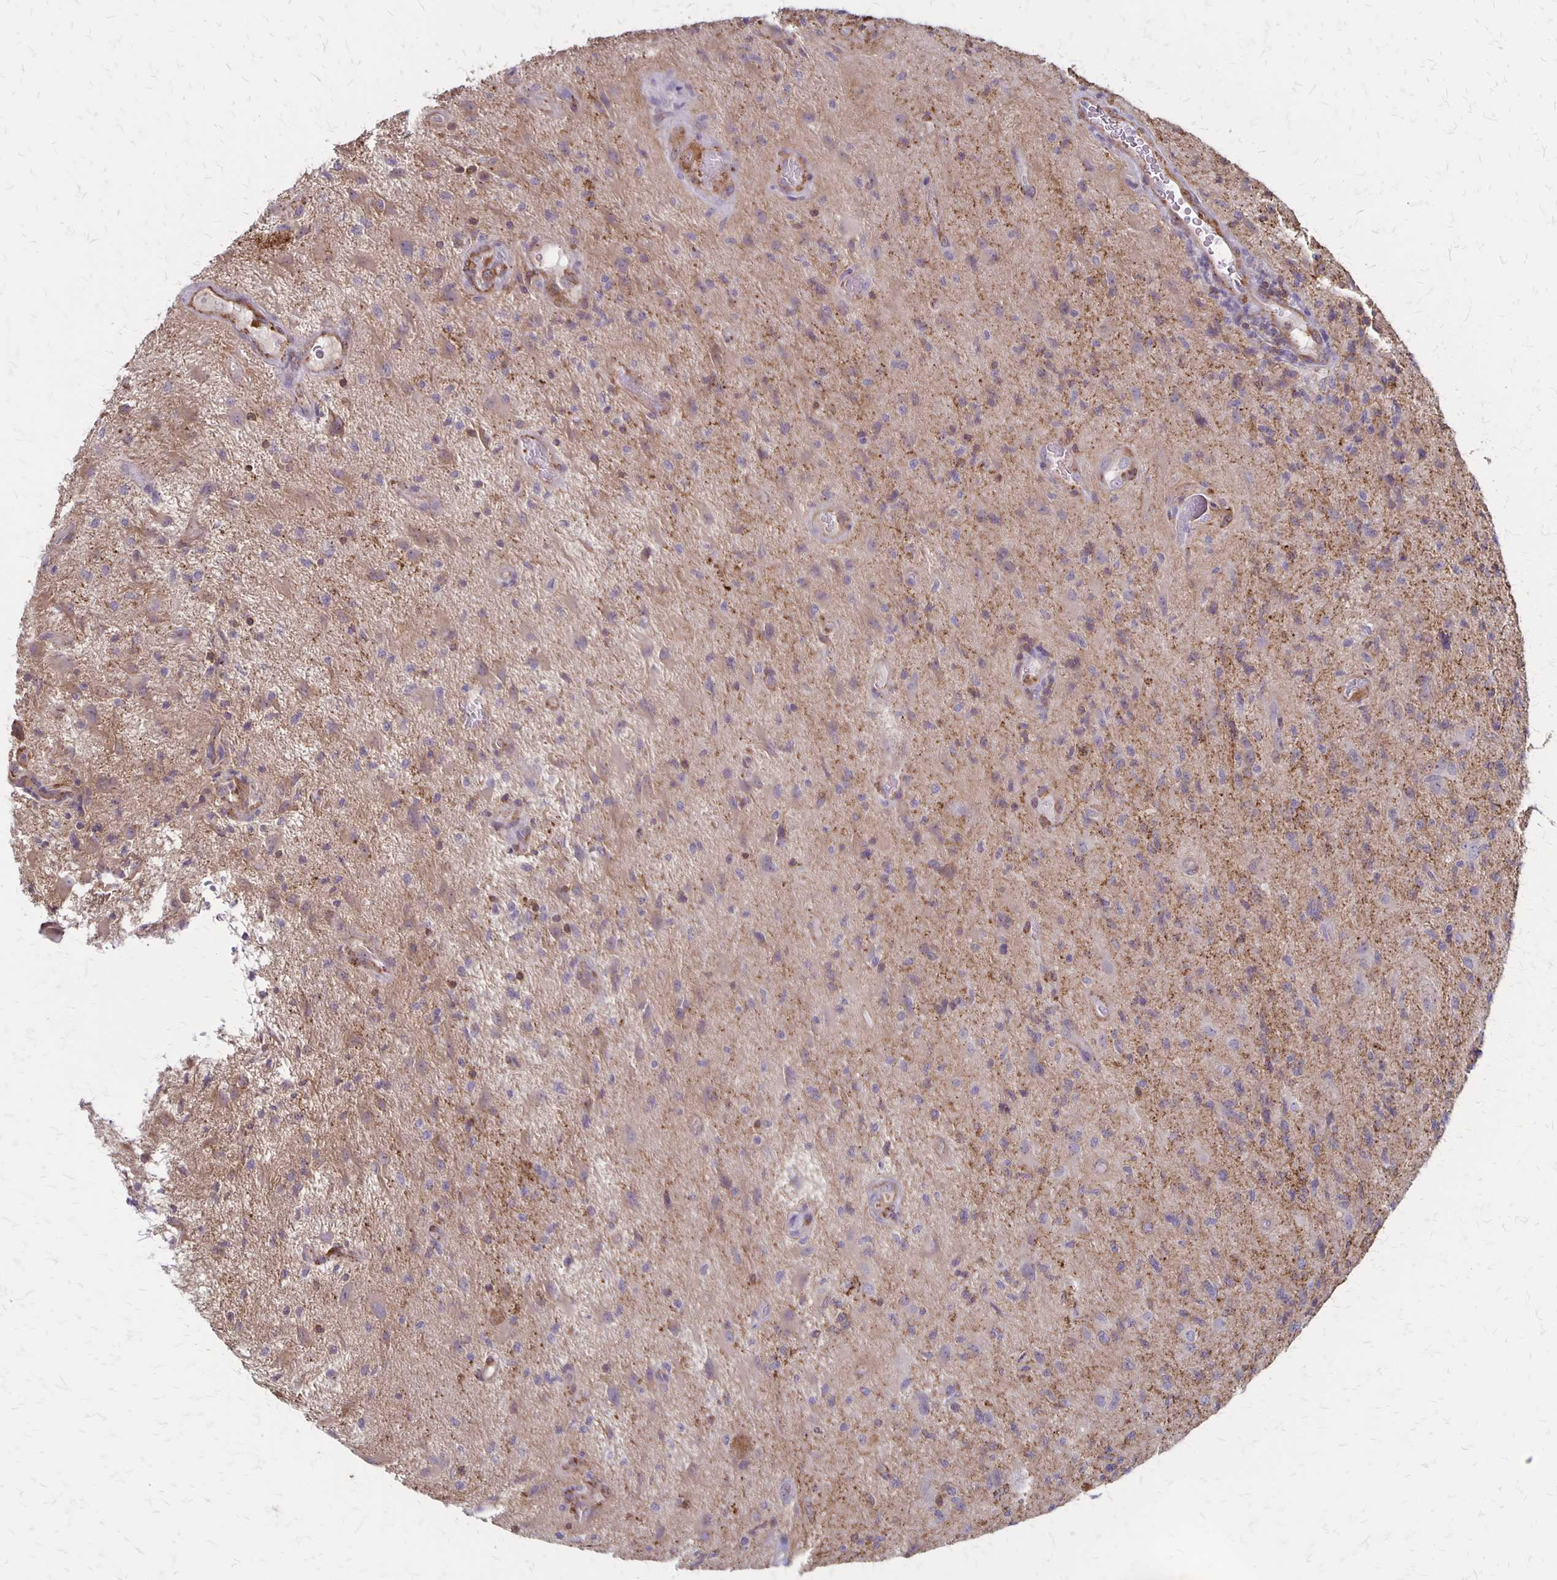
{"staining": {"intensity": "weak", "quantity": "<25%", "location": "cytoplasmic/membranous"}, "tissue": "glioma", "cell_type": "Tumor cells", "image_type": "cancer", "snomed": [{"axis": "morphology", "description": "Glioma, malignant, High grade"}, {"axis": "topography", "description": "Brain"}], "caption": "The image reveals no significant staining in tumor cells of malignant glioma (high-grade).", "gene": "SEPTIN5", "patient": {"sex": "male", "age": 67}}